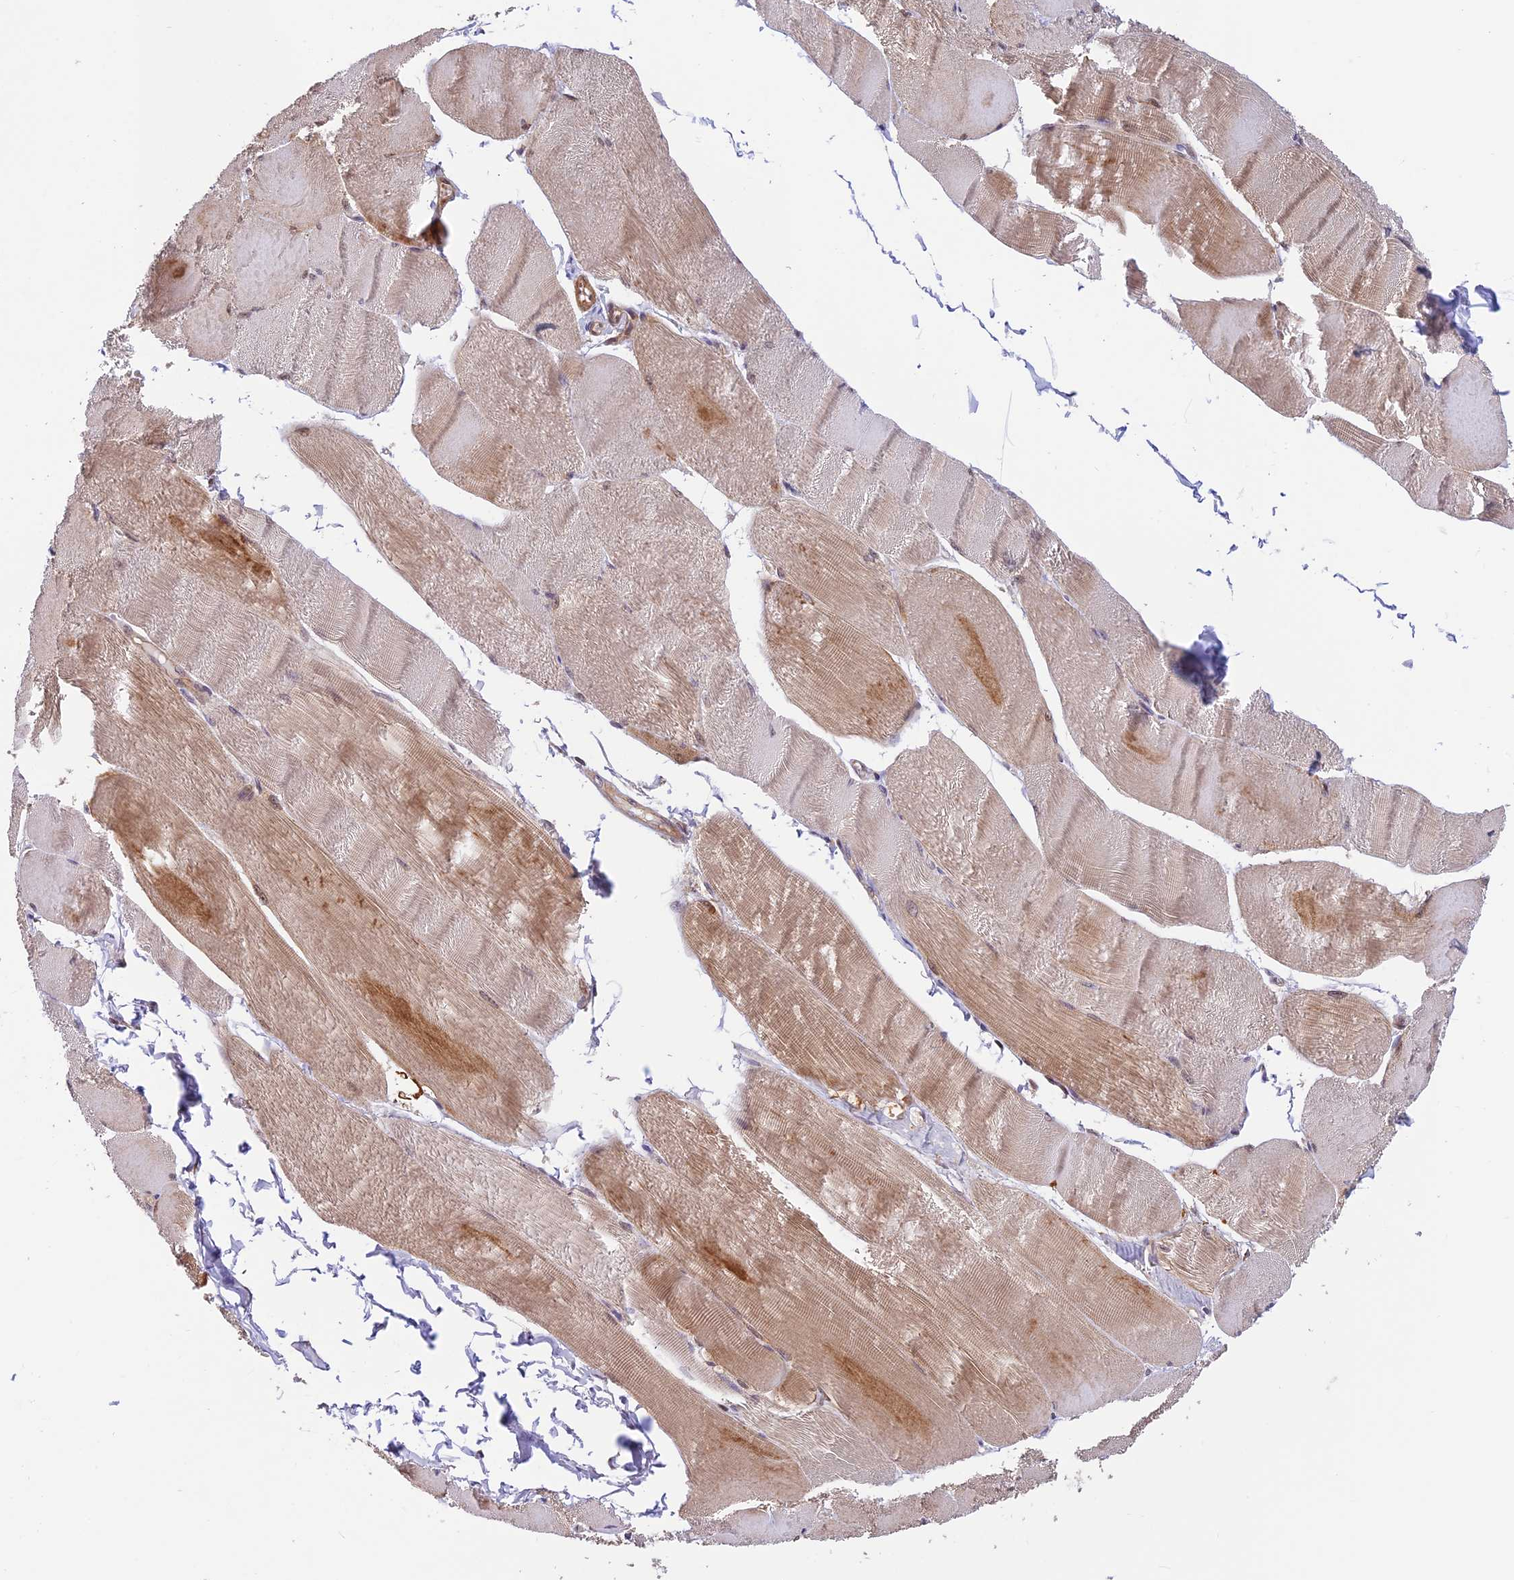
{"staining": {"intensity": "moderate", "quantity": "<25%", "location": "cytoplasmic/membranous"}, "tissue": "skeletal muscle", "cell_type": "Myocytes", "image_type": "normal", "snomed": [{"axis": "morphology", "description": "Normal tissue, NOS"}, {"axis": "morphology", "description": "Basal cell carcinoma"}, {"axis": "topography", "description": "Skeletal muscle"}], "caption": "DAB (3,3'-diaminobenzidine) immunohistochemical staining of normal skeletal muscle displays moderate cytoplasmic/membranous protein staining in about <25% of myocytes.", "gene": "PSMB3", "patient": {"sex": "female", "age": 64}}